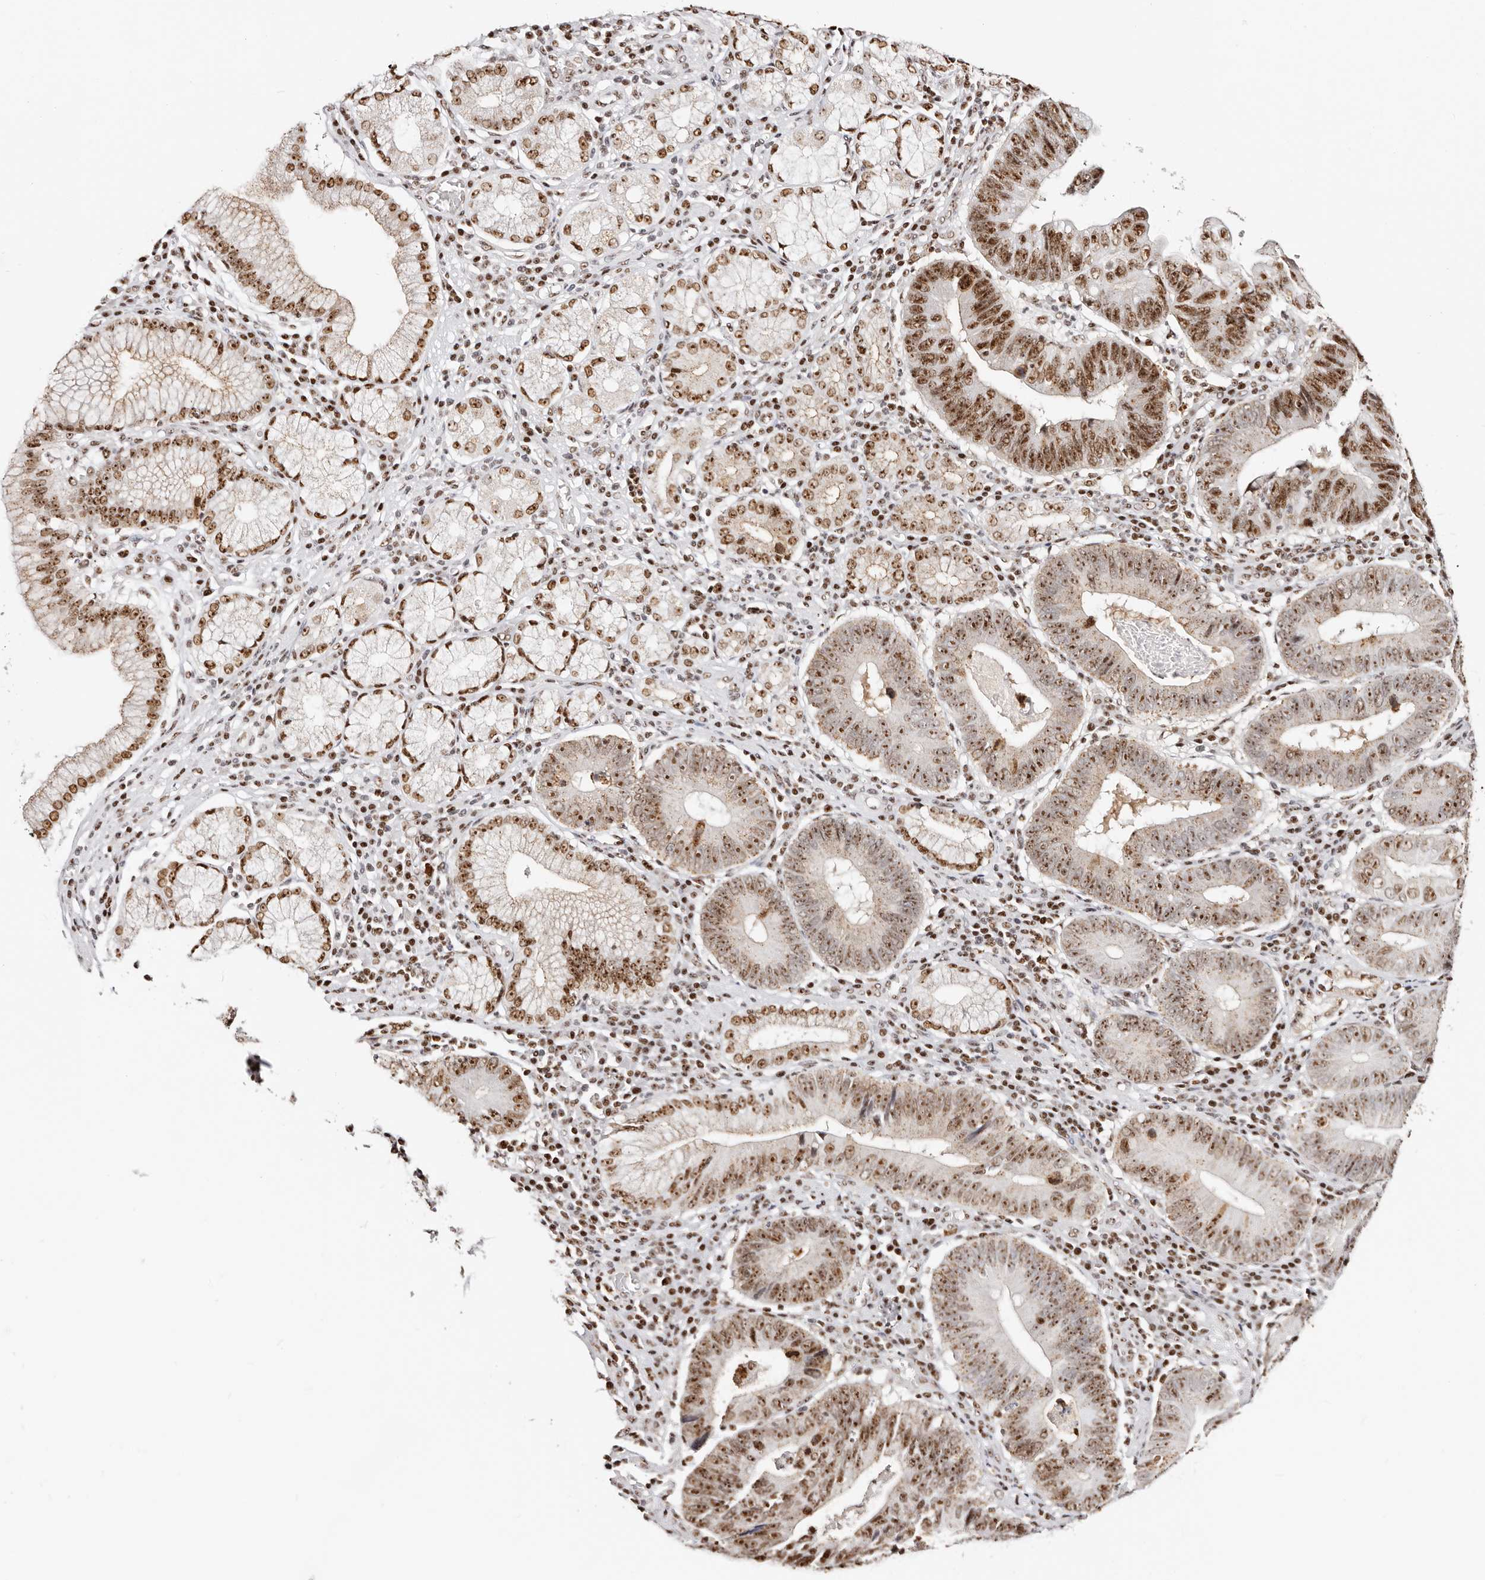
{"staining": {"intensity": "strong", "quantity": ">75%", "location": "nuclear"}, "tissue": "stomach cancer", "cell_type": "Tumor cells", "image_type": "cancer", "snomed": [{"axis": "morphology", "description": "Adenocarcinoma, NOS"}, {"axis": "topography", "description": "Stomach"}], "caption": "IHC staining of adenocarcinoma (stomach), which shows high levels of strong nuclear expression in approximately >75% of tumor cells indicating strong nuclear protein positivity. The staining was performed using DAB (3,3'-diaminobenzidine) (brown) for protein detection and nuclei were counterstained in hematoxylin (blue).", "gene": "IQGAP3", "patient": {"sex": "male", "age": 59}}